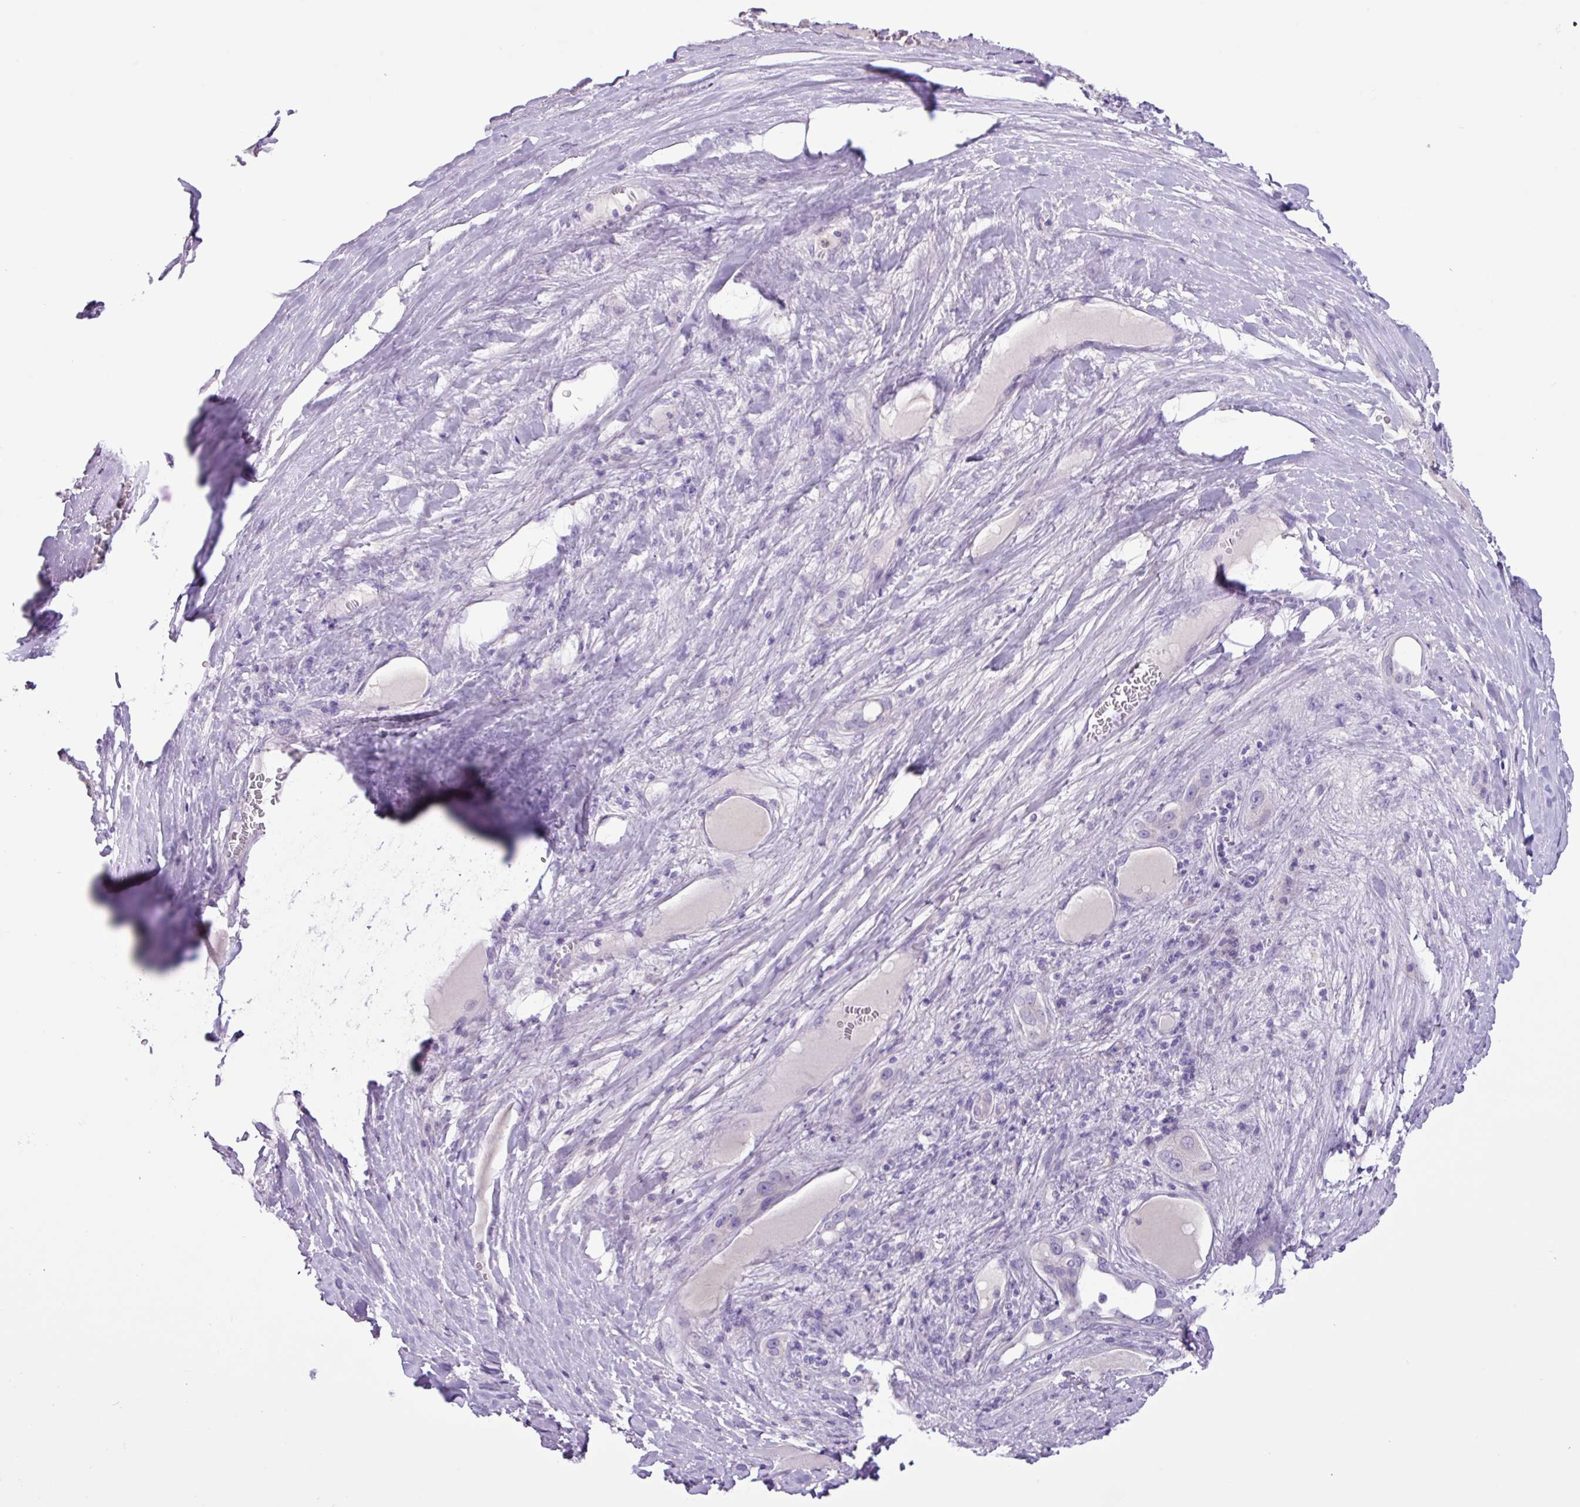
{"staining": {"intensity": "negative", "quantity": "none", "location": "none"}, "tissue": "liver cancer", "cell_type": "Tumor cells", "image_type": "cancer", "snomed": [{"axis": "morphology", "description": "Carcinoma, Hepatocellular, NOS"}, {"axis": "topography", "description": "Liver"}], "caption": "This is an immunohistochemistry histopathology image of liver hepatocellular carcinoma. There is no staining in tumor cells.", "gene": "CYSTM1", "patient": {"sex": "female", "age": 73}}